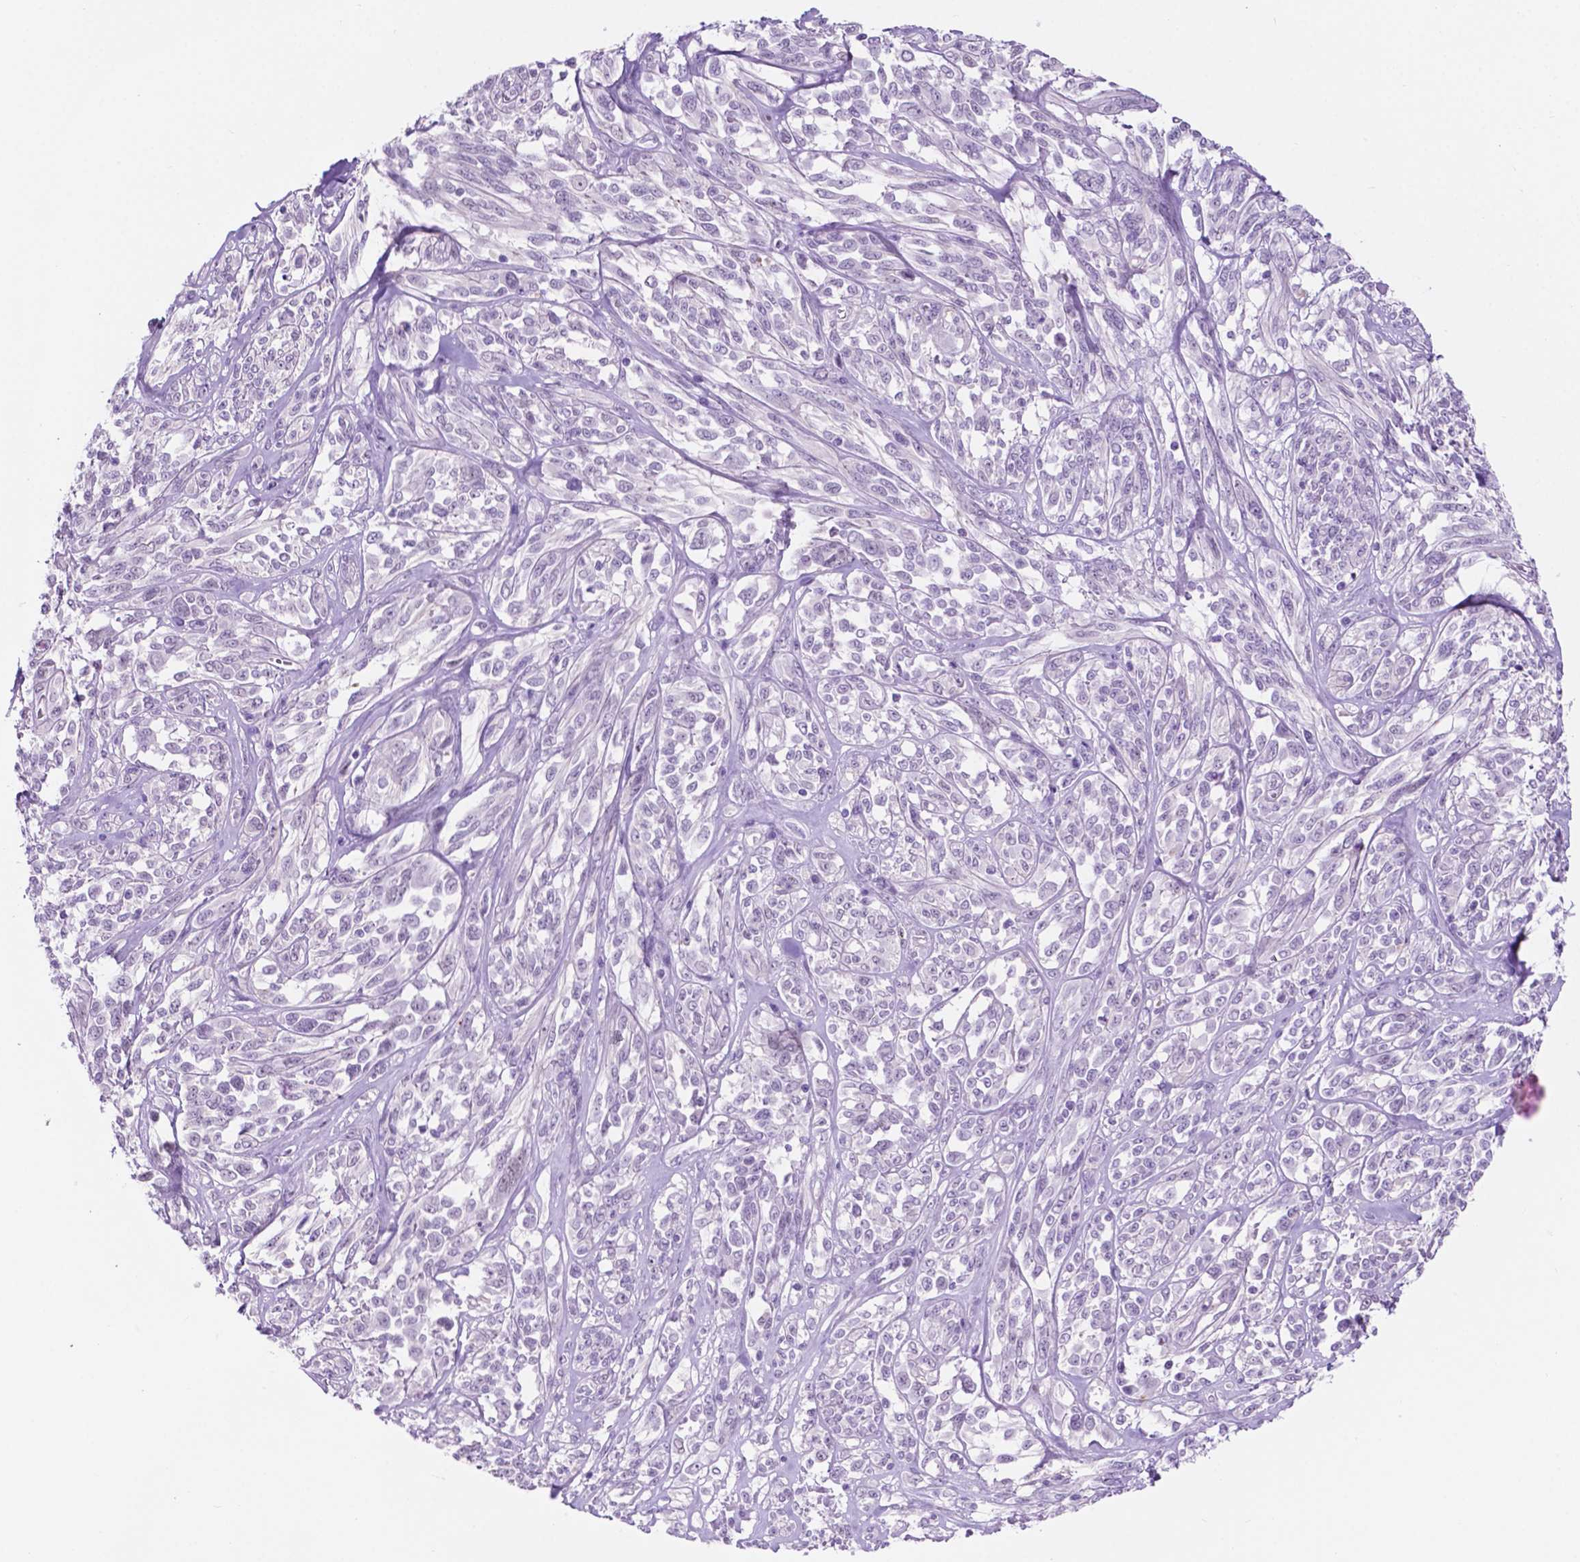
{"staining": {"intensity": "negative", "quantity": "none", "location": "none"}, "tissue": "melanoma", "cell_type": "Tumor cells", "image_type": "cancer", "snomed": [{"axis": "morphology", "description": "Malignant melanoma, NOS"}, {"axis": "topography", "description": "Skin"}], "caption": "This is an IHC histopathology image of malignant melanoma. There is no positivity in tumor cells.", "gene": "ACY3", "patient": {"sex": "female", "age": 91}}